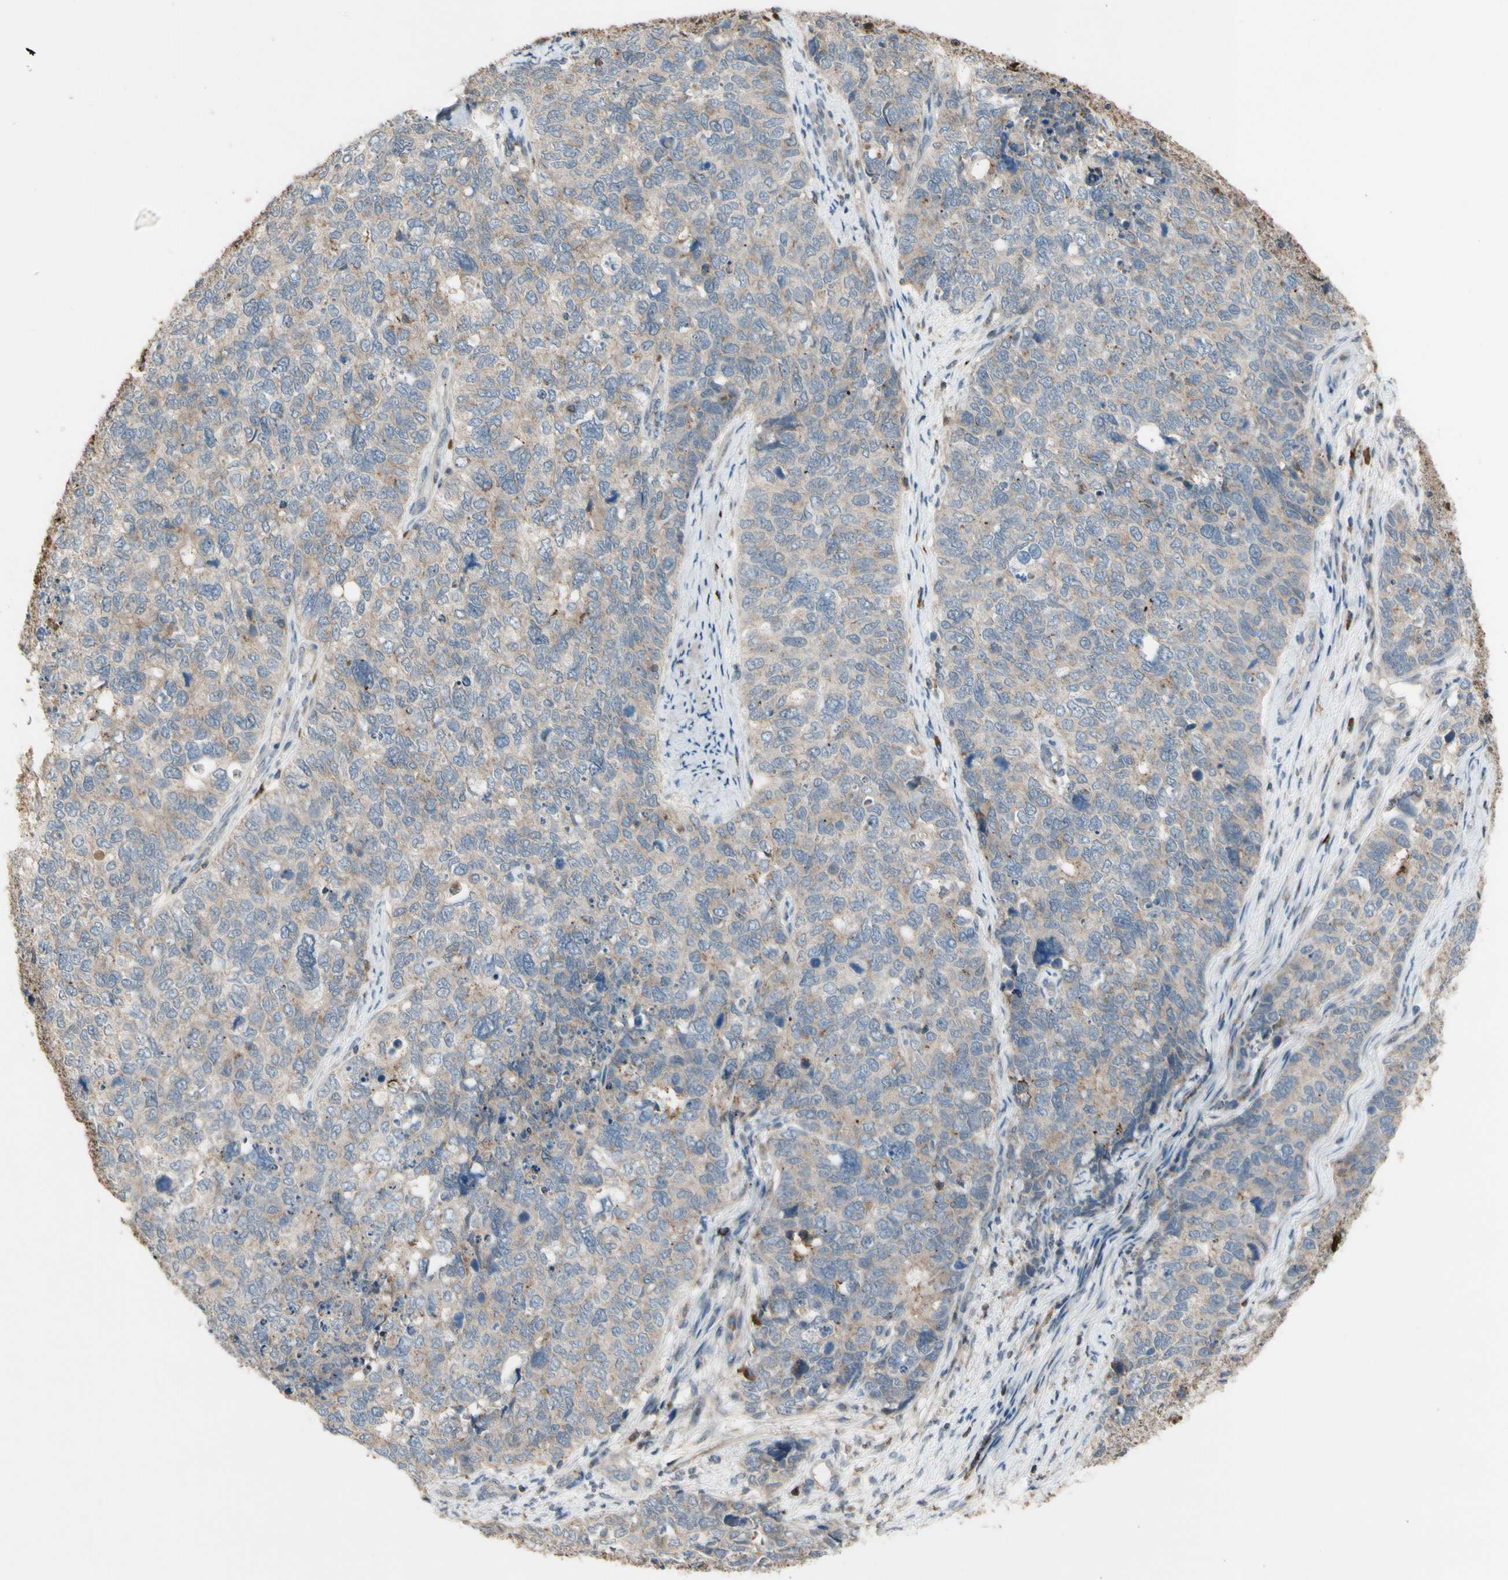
{"staining": {"intensity": "weak", "quantity": ">75%", "location": "cytoplasmic/membranous"}, "tissue": "cervical cancer", "cell_type": "Tumor cells", "image_type": "cancer", "snomed": [{"axis": "morphology", "description": "Squamous cell carcinoma, NOS"}, {"axis": "topography", "description": "Cervix"}], "caption": "High-magnification brightfield microscopy of cervical cancer (squamous cell carcinoma) stained with DAB (brown) and counterstained with hematoxylin (blue). tumor cells exhibit weak cytoplasmic/membranous expression is identified in approximately>75% of cells. Immunohistochemistry stains the protein of interest in brown and the nuclei are stained blue.", "gene": "GALNT5", "patient": {"sex": "female", "age": 63}}